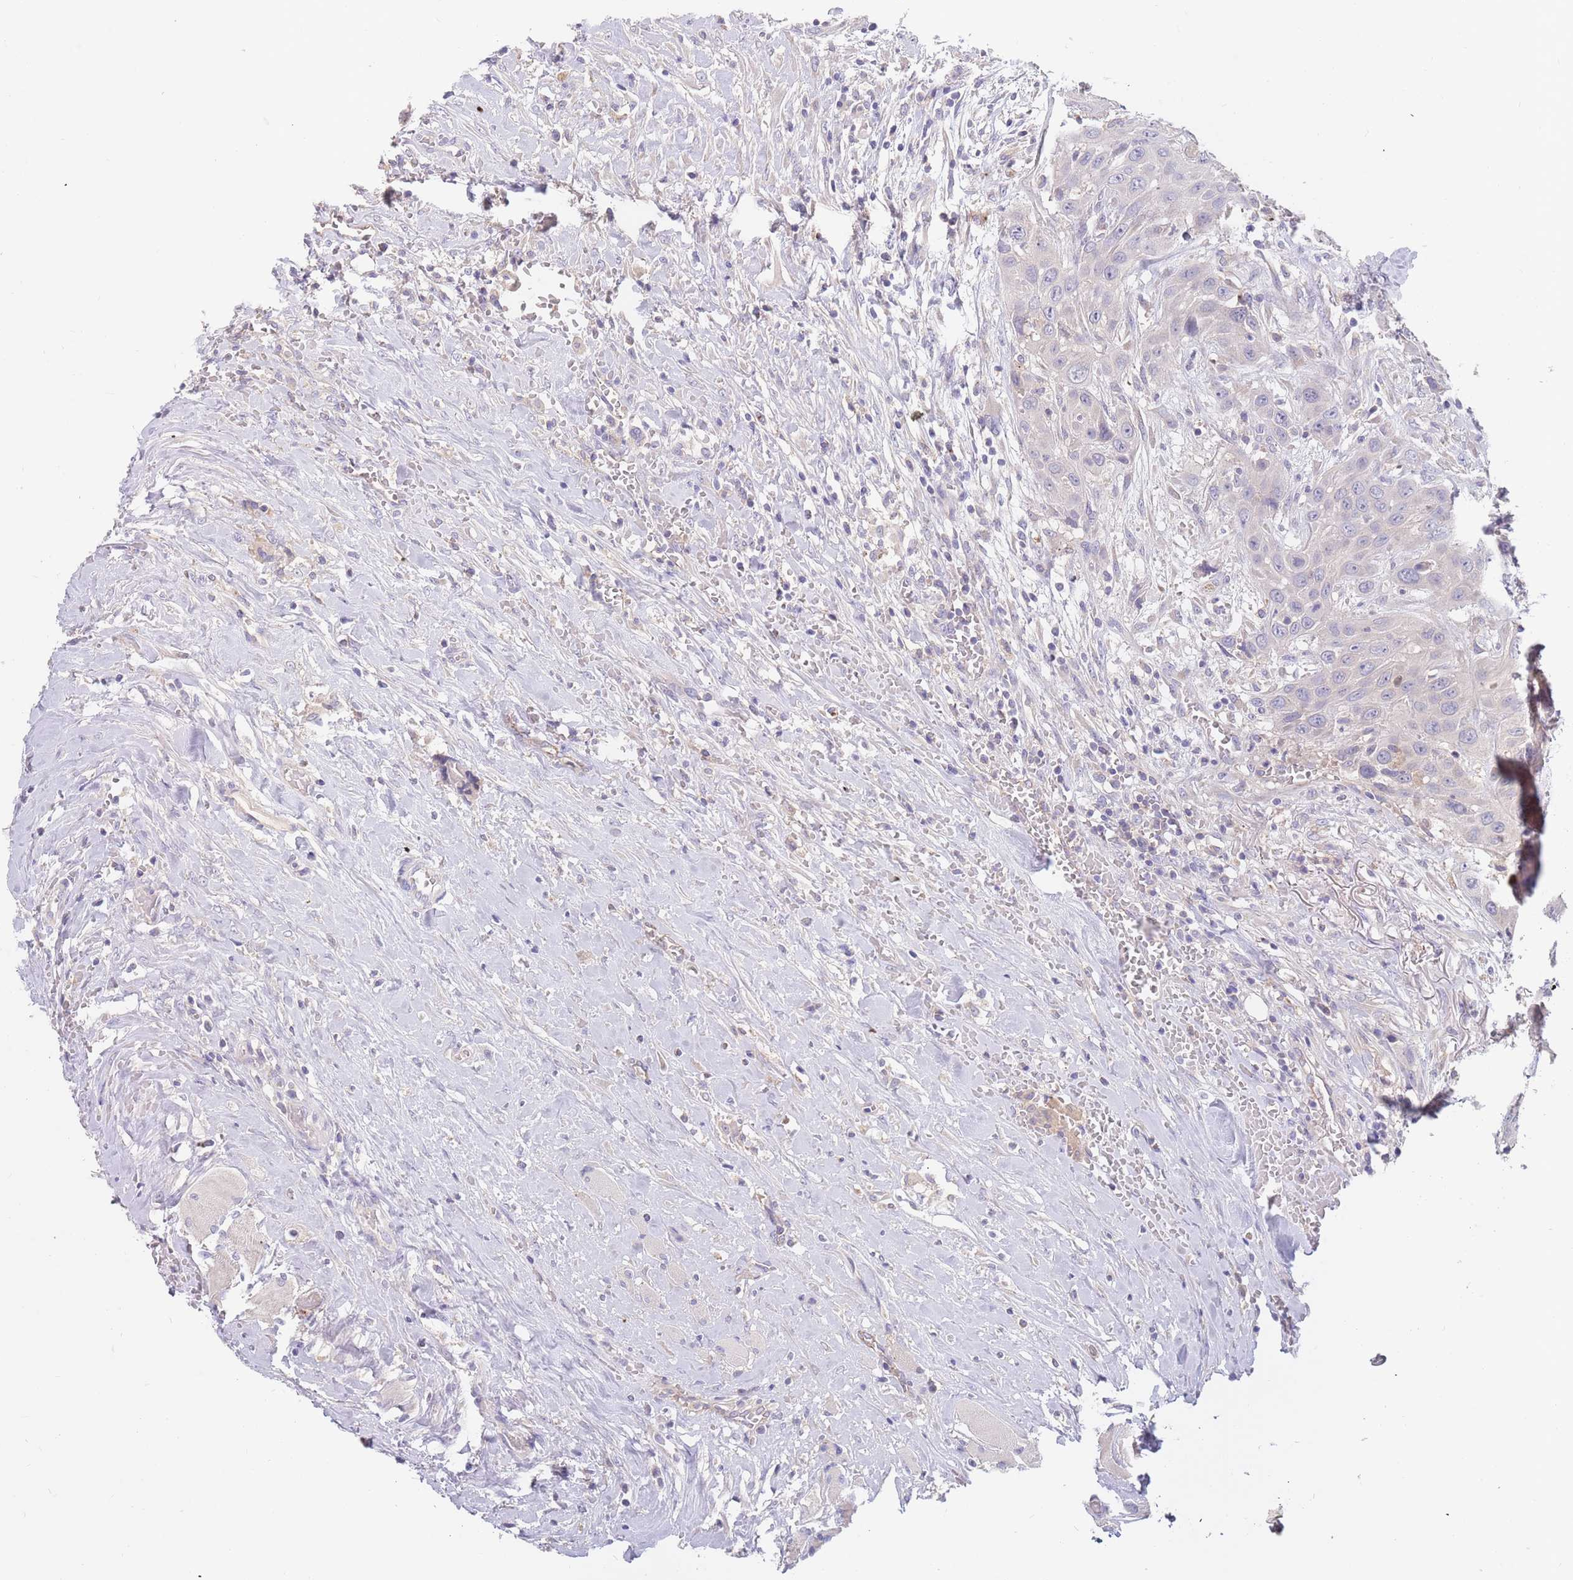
{"staining": {"intensity": "negative", "quantity": "none", "location": "none"}, "tissue": "head and neck cancer", "cell_type": "Tumor cells", "image_type": "cancer", "snomed": [{"axis": "morphology", "description": "Squamous cell carcinoma, NOS"}, {"axis": "topography", "description": "Head-Neck"}], "caption": "Immunohistochemical staining of human head and neck cancer exhibits no significant expression in tumor cells.", "gene": "BORCS5", "patient": {"sex": "male", "age": 81}}